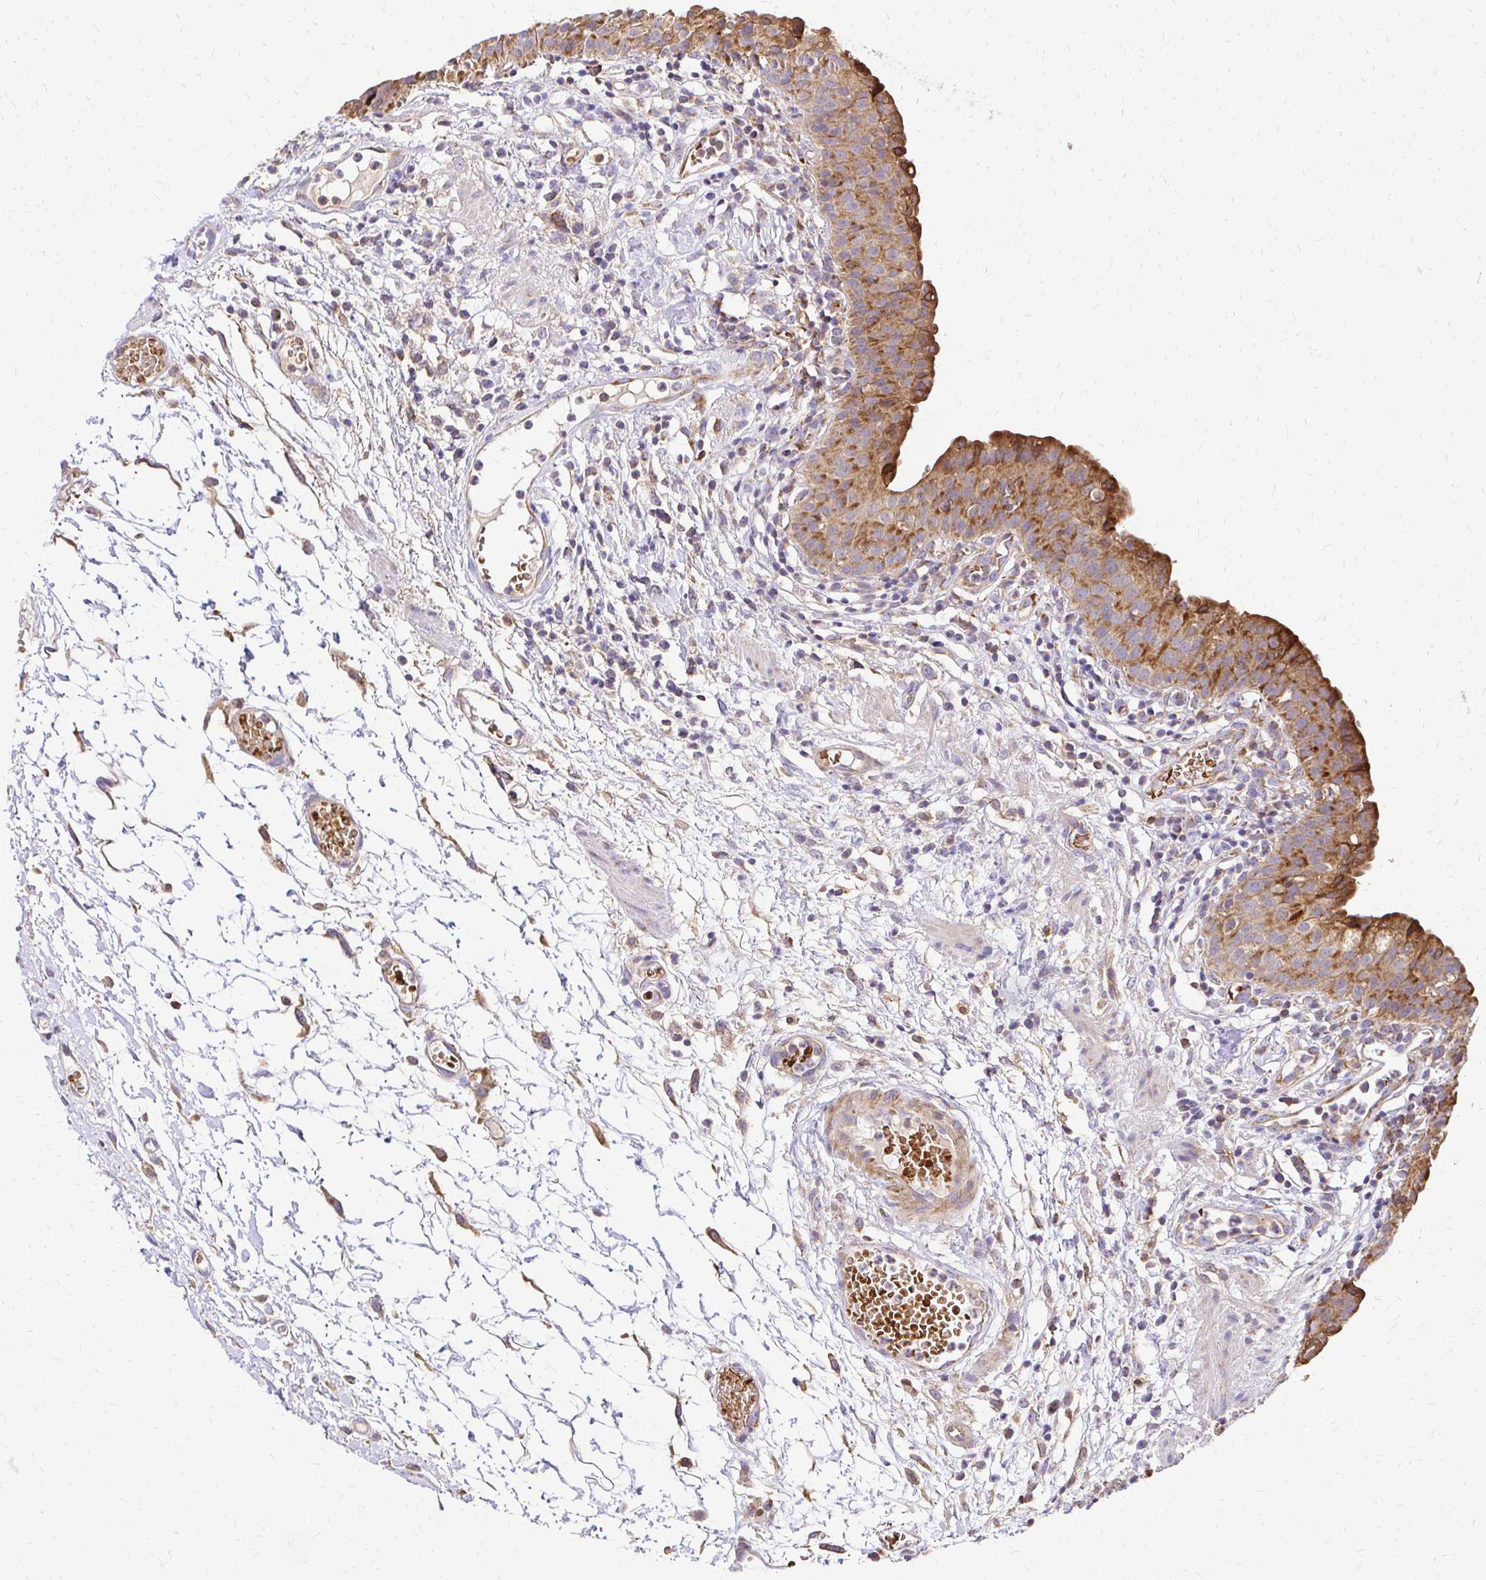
{"staining": {"intensity": "moderate", "quantity": ">75%", "location": "cytoplasmic/membranous"}, "tissue": "urinary bladder", "cell_type": "Urothelial cells", "image_type": "normal", "snomed": [{"axis": "morphology", "description": "Normal tissue, NOS"}, {"axis": "morphology", "description": "Inflammation, NOS"}, {"axis": "topography", "description": "Urinary bladder"}], "caption": "DAB (3,3'-diaminobenzidine) immunohistochemical staining of unremarkable urinary bladder demonstrates moderate cytoplasmic/membranous protein positivity in approximately >75% of urothelial cells. Immunohistochemistry stains the protein in brown and the nuclei are stained blue.", "gene": "MRPL13", "patient": {"sex": "male", "age": 57}}